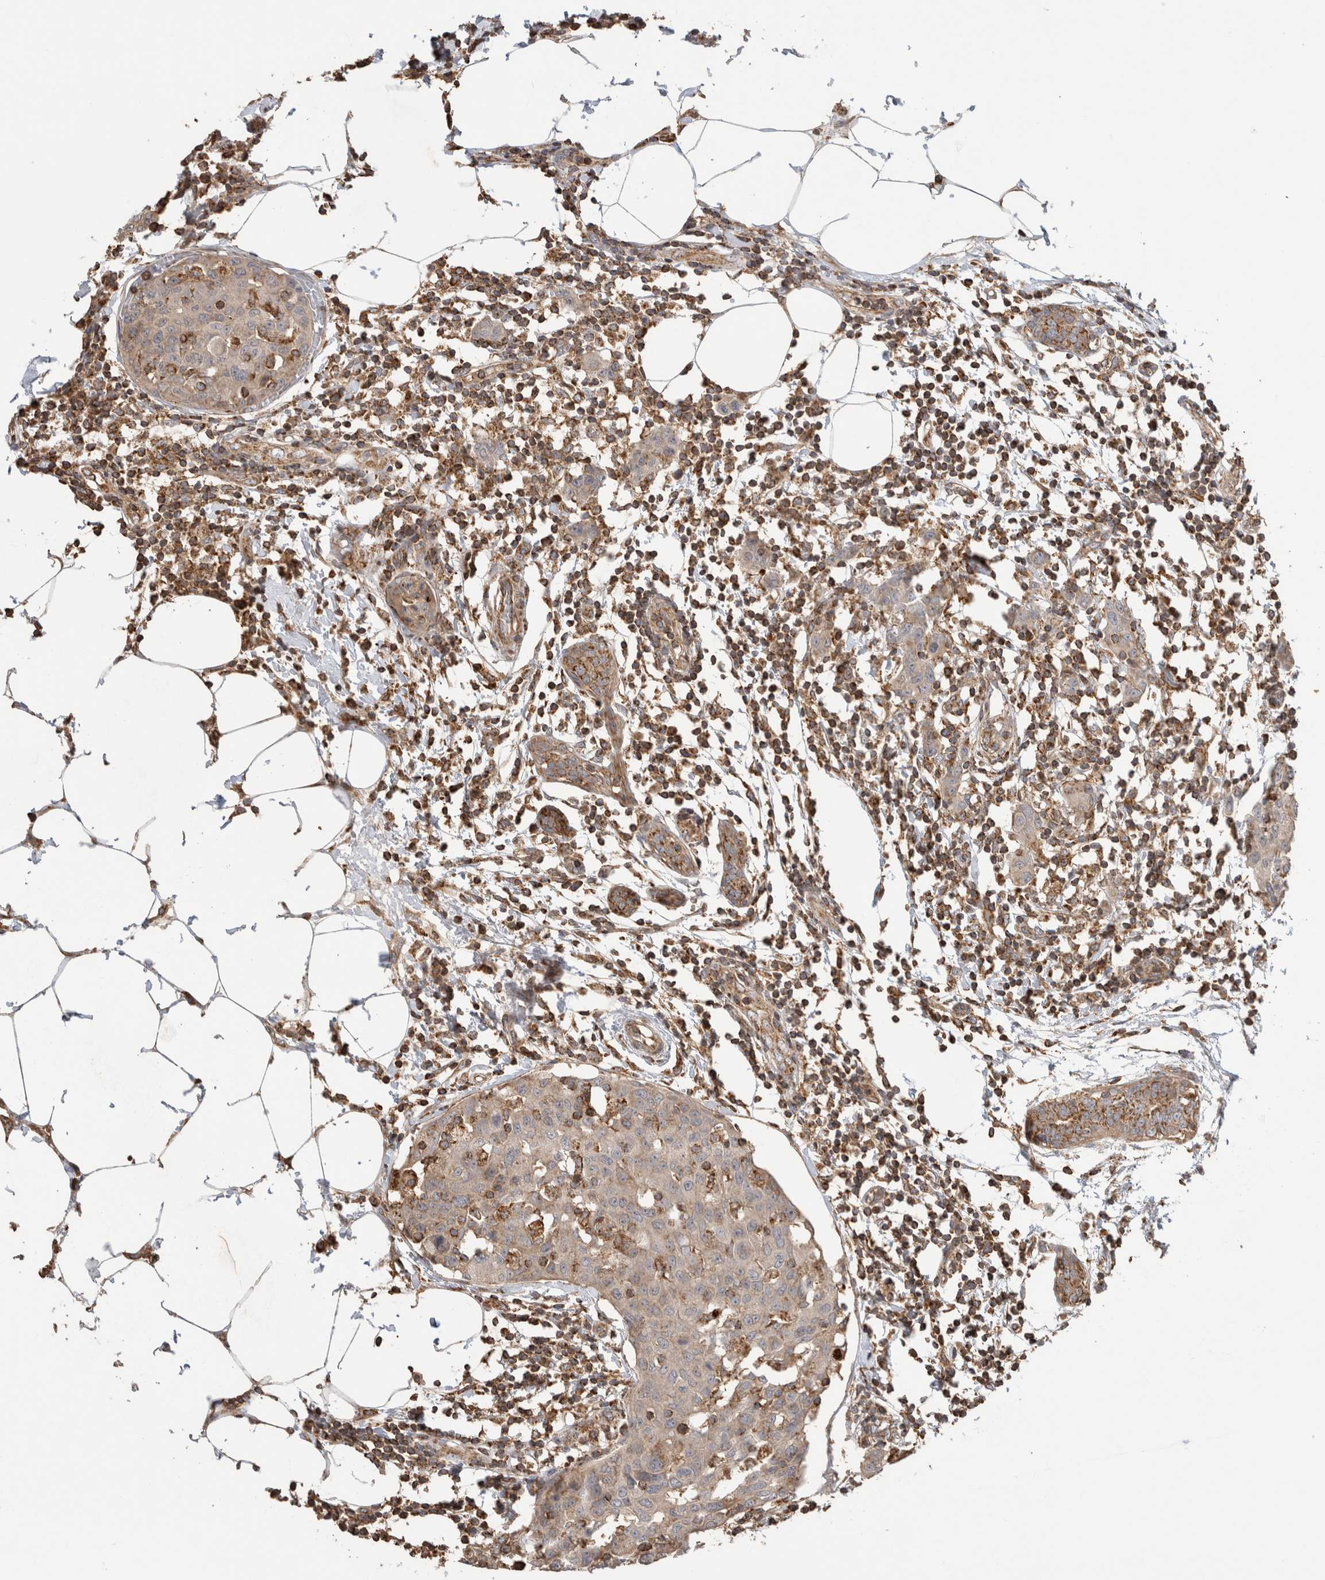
{"staining": {"intensity": "strong", "quantity": "<25%", "location": "cytoplasmic/membranous"}, "tissue": "breast cancer", "cell_type": "Tumor cells", "image_type": "cancer", "snomed": [{"axis": "morphology", "description": "Normal tissue, NOS"}, {"axis": "morphology", "description": "Duct carcinoma"}, {"axis": "topography", "description": "Breast"}], "caption": "Immunohistochemical staining of human intraductal carcinoma (breast) demonstrates strong cytoplasmic/membranous protein staining in about <25% of tumor cells.", "gene": "IMMP2L", "patient": {"sex": "female", "age": 37}}